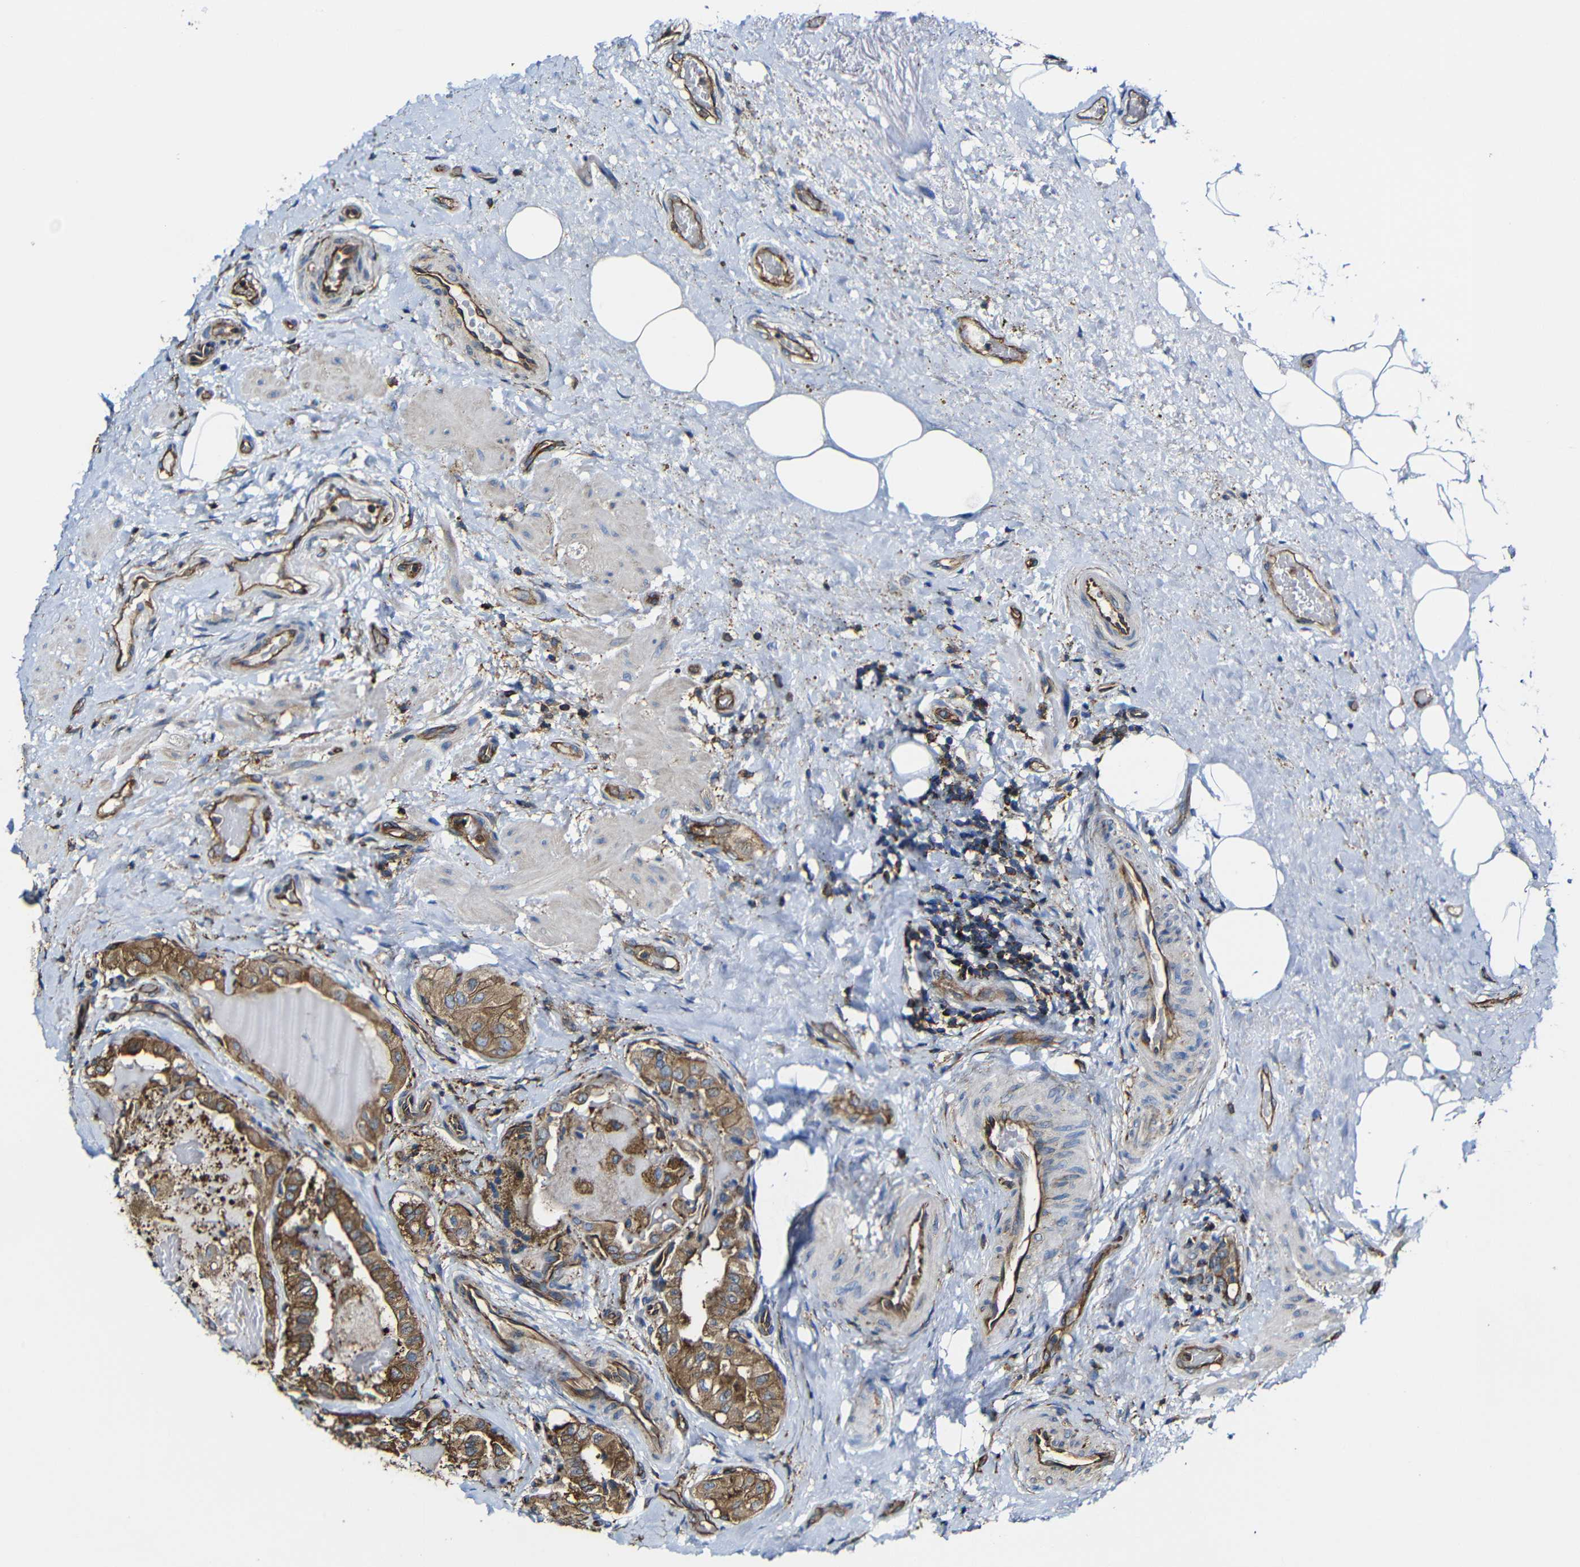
{"staining": {"intensity": "moderate", "quantity": ">75%", "location": "cytoplasmic/membranous"}, "tissue": "thyroid cancer", "cell_type": "Tumor cells", "image_type": "cancer", "snomed": [{"axis": "morphology", "description": "Papillary adenocarcinoma, NOS"}, {"axis": "topography", "description": "Thyroid gland"}], "caption": "This micrograph displays IHC staining of thyroid papillary adenocarcinoma, with medium moderate cytoplasmic/membranous expression in about >75% of tumor cells.", "gene": "MSN", "patient": {"sex": "male", "age": 77}}